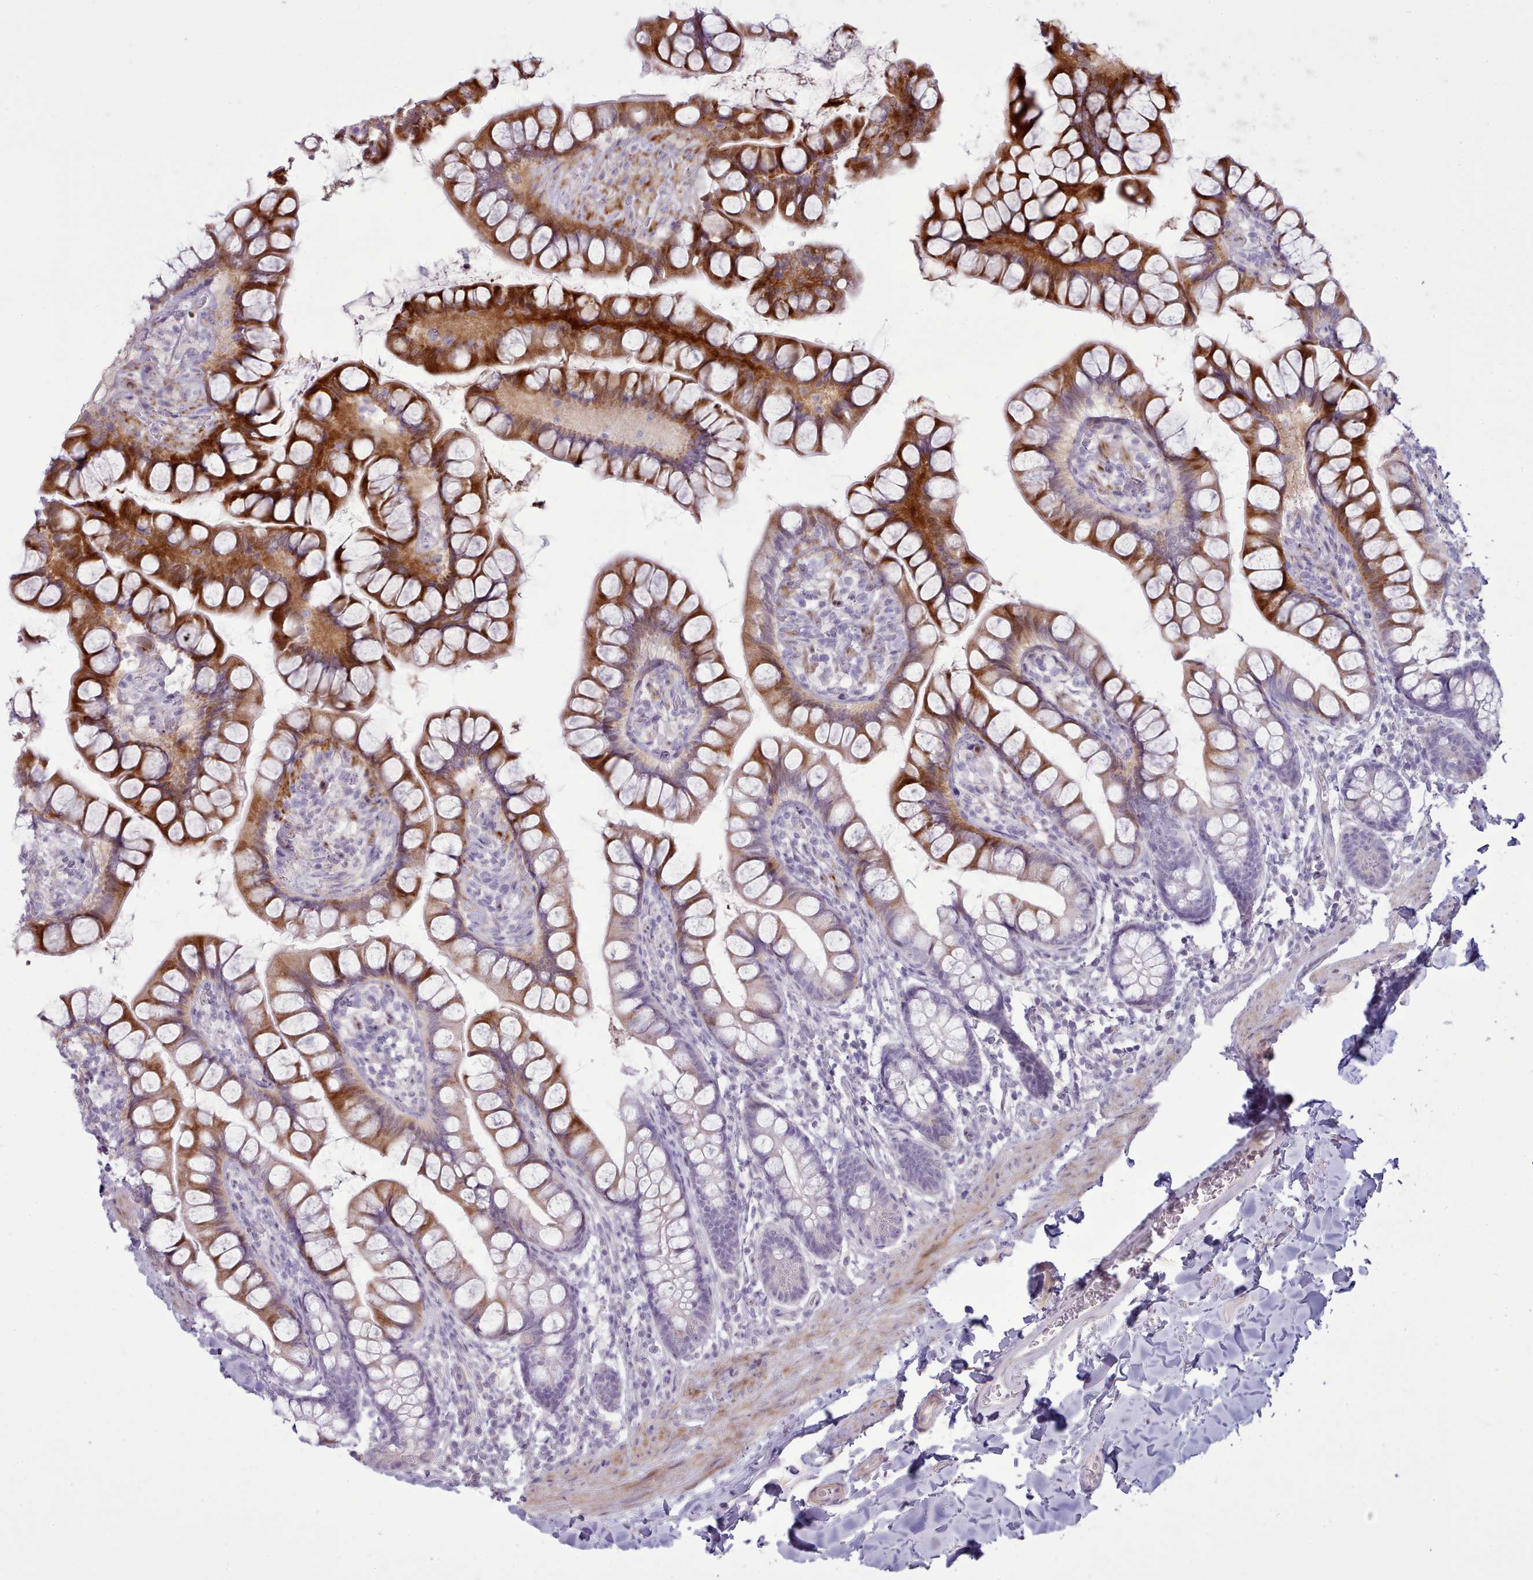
{"staining": {"intensity": "moderate", "quantity": "25%-75%", "location": "cytoplasmic/membranous"}, "tissue": "small intestine", "cell_type": "Glandular cells", "image_type": "normal", "snomed": [{"axis": "morphology", "description": "Normal tissue, NOS"}, {"axis": "topography", "description": "Small intestine"}], "caption": "The photomicrograph shows staining of unremarkable small intestine, revealing moderate cytoplasmic/membranous protein expression (brown color) within glandular cells. (Brightfield microscopy of DAB IHC at high magnification).", "gene": "PPP3R1", "patient": {"sex": "male", "age": 70}}